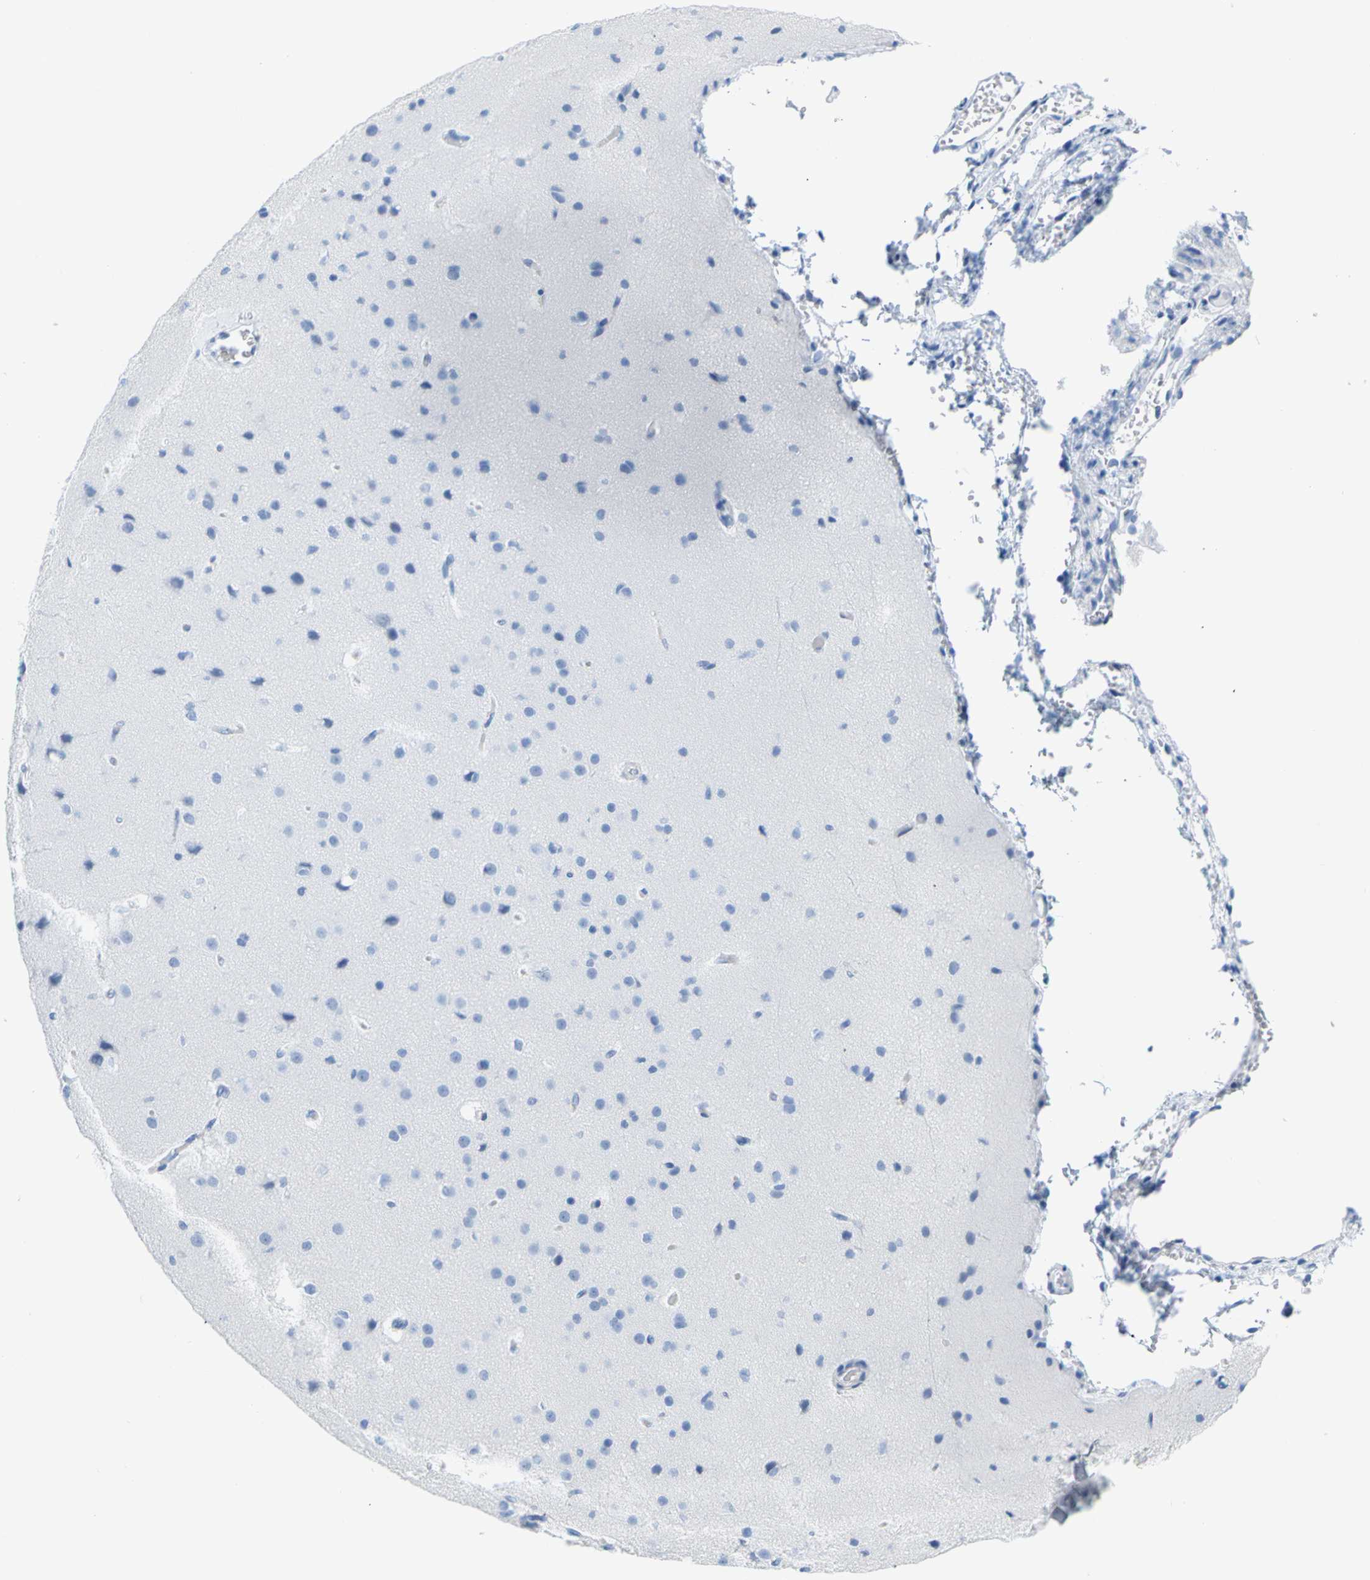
{"staining": {"intensity": "negative", "quantity": "none", "location": "none"}, "tissue": "cerebral cortex", "cell_type": "Endothelial cells", "image_type": "normal", "snomed": [{"axis": "morphology", "description": "Normal tissue, NOS"}, {"axis": "morphology", "description": "Developmental malformation"}, {"axis": "topography", "description": "Cerebral cortex"}], "caption": "High power microscopy histopathology image of an immunohistochemistry (IHC) image of normal cerebral cortex, revealing no significant positivity in endothelial cells. (DAB (3,3'-diaminobenzidine) immunohistochemistry (IHC) visualized using brightfield microscopy, high magnification).", "gene": "OPN1SW", "patient": {"sex": "female", "age": 30}}